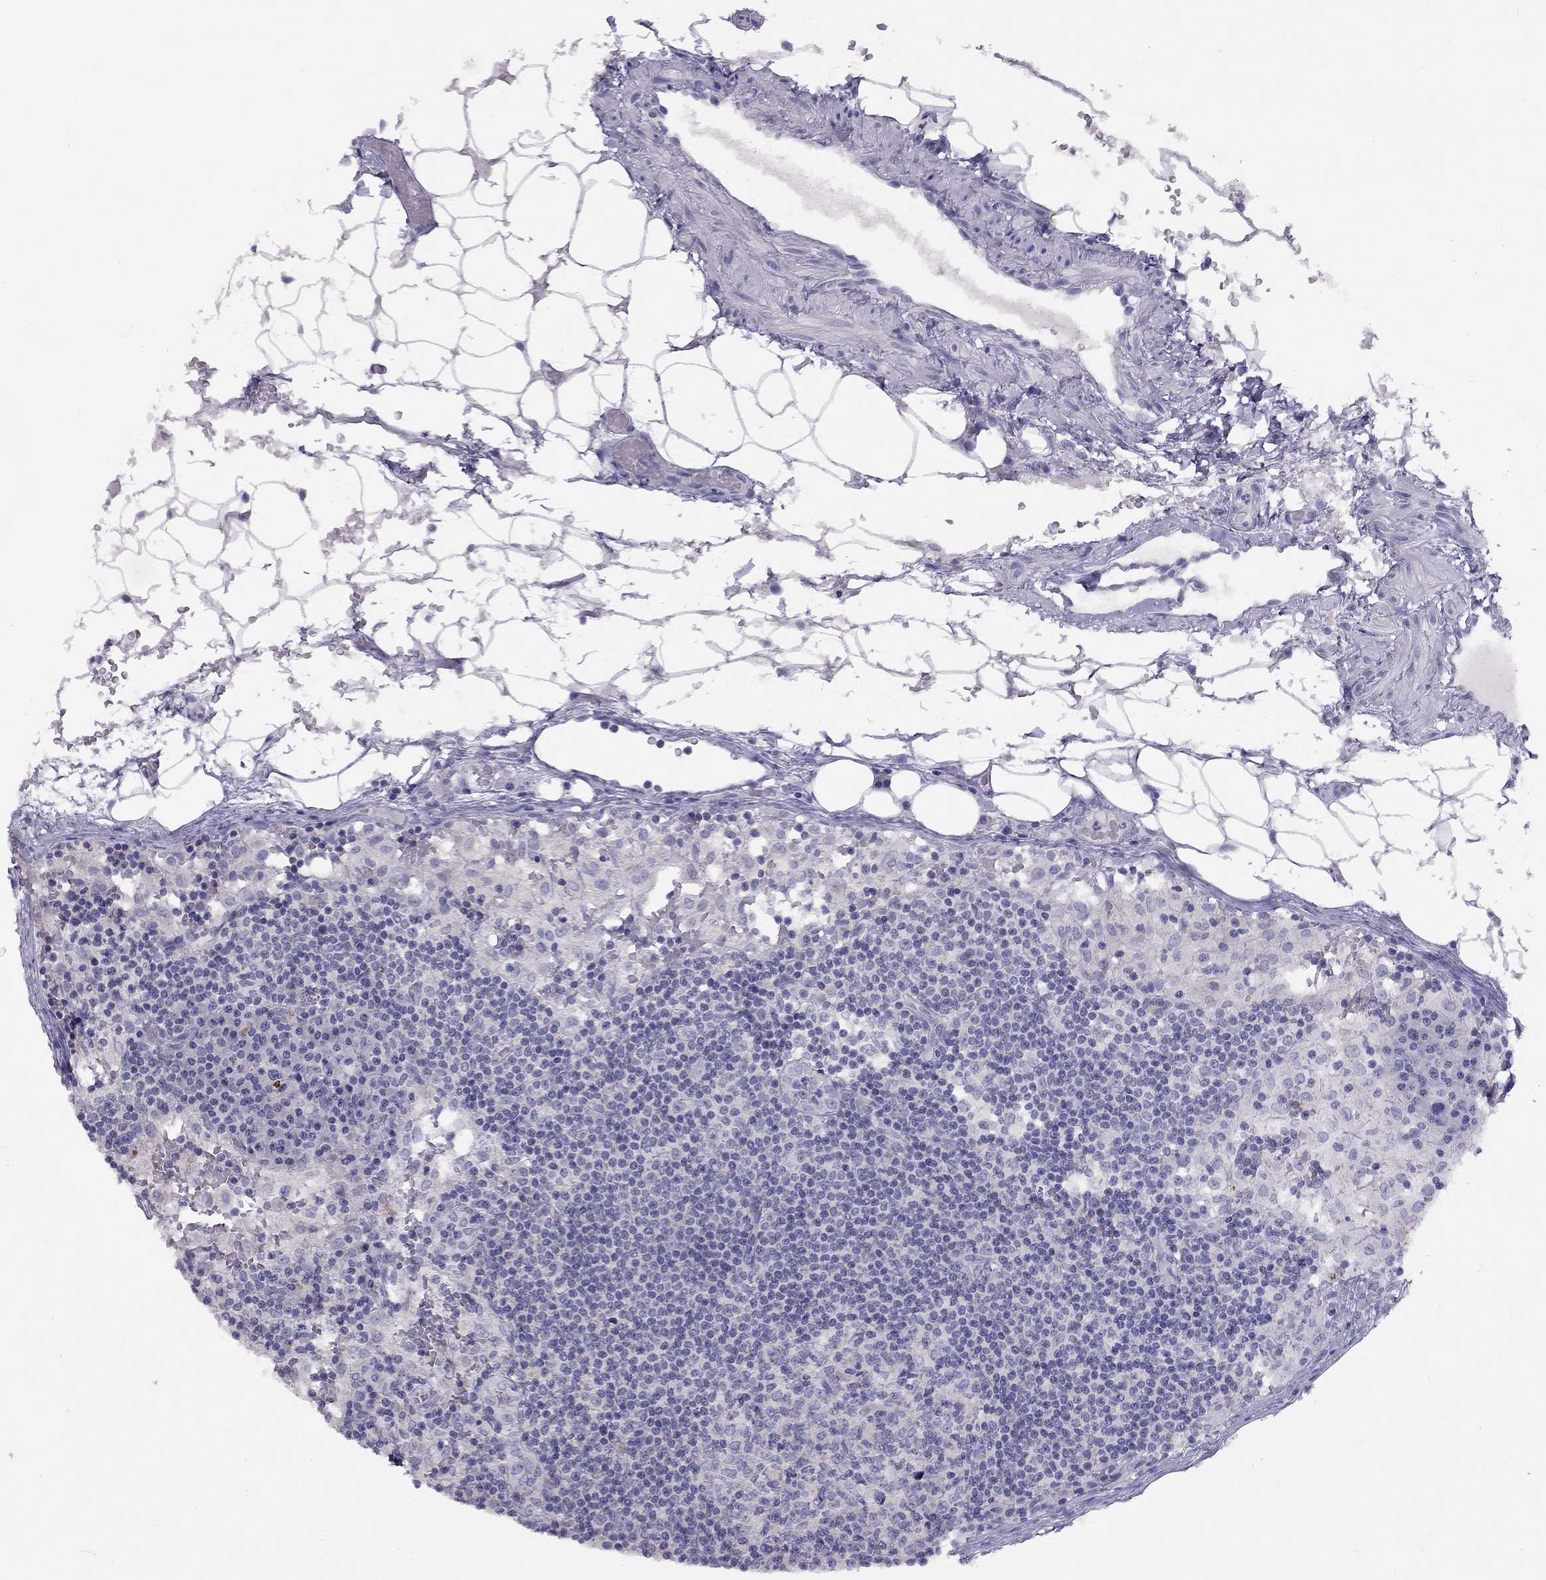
{"staining": {"intensity": "negative", "quantity": "none", "location": "none"}, "tissue": "lymph node", "cell_type": "Germinal center cells", "image_type": "normal", "snomed": [{"axis": "morphology", "description": "Normal tissue, NOS"}, {"axis": "topography", "description": "Lymph node"}], "caption": "Lymph node was stained to show a protein in brown. There is no significant expression in germinal center cells. (Brightfield microscopy of DAB (3,3'-diaminobenzidine) immunohistochemistry (IHC) at high magnification).", "gene": "CITED1", "patient": {"sex": "male", "age": 62}}